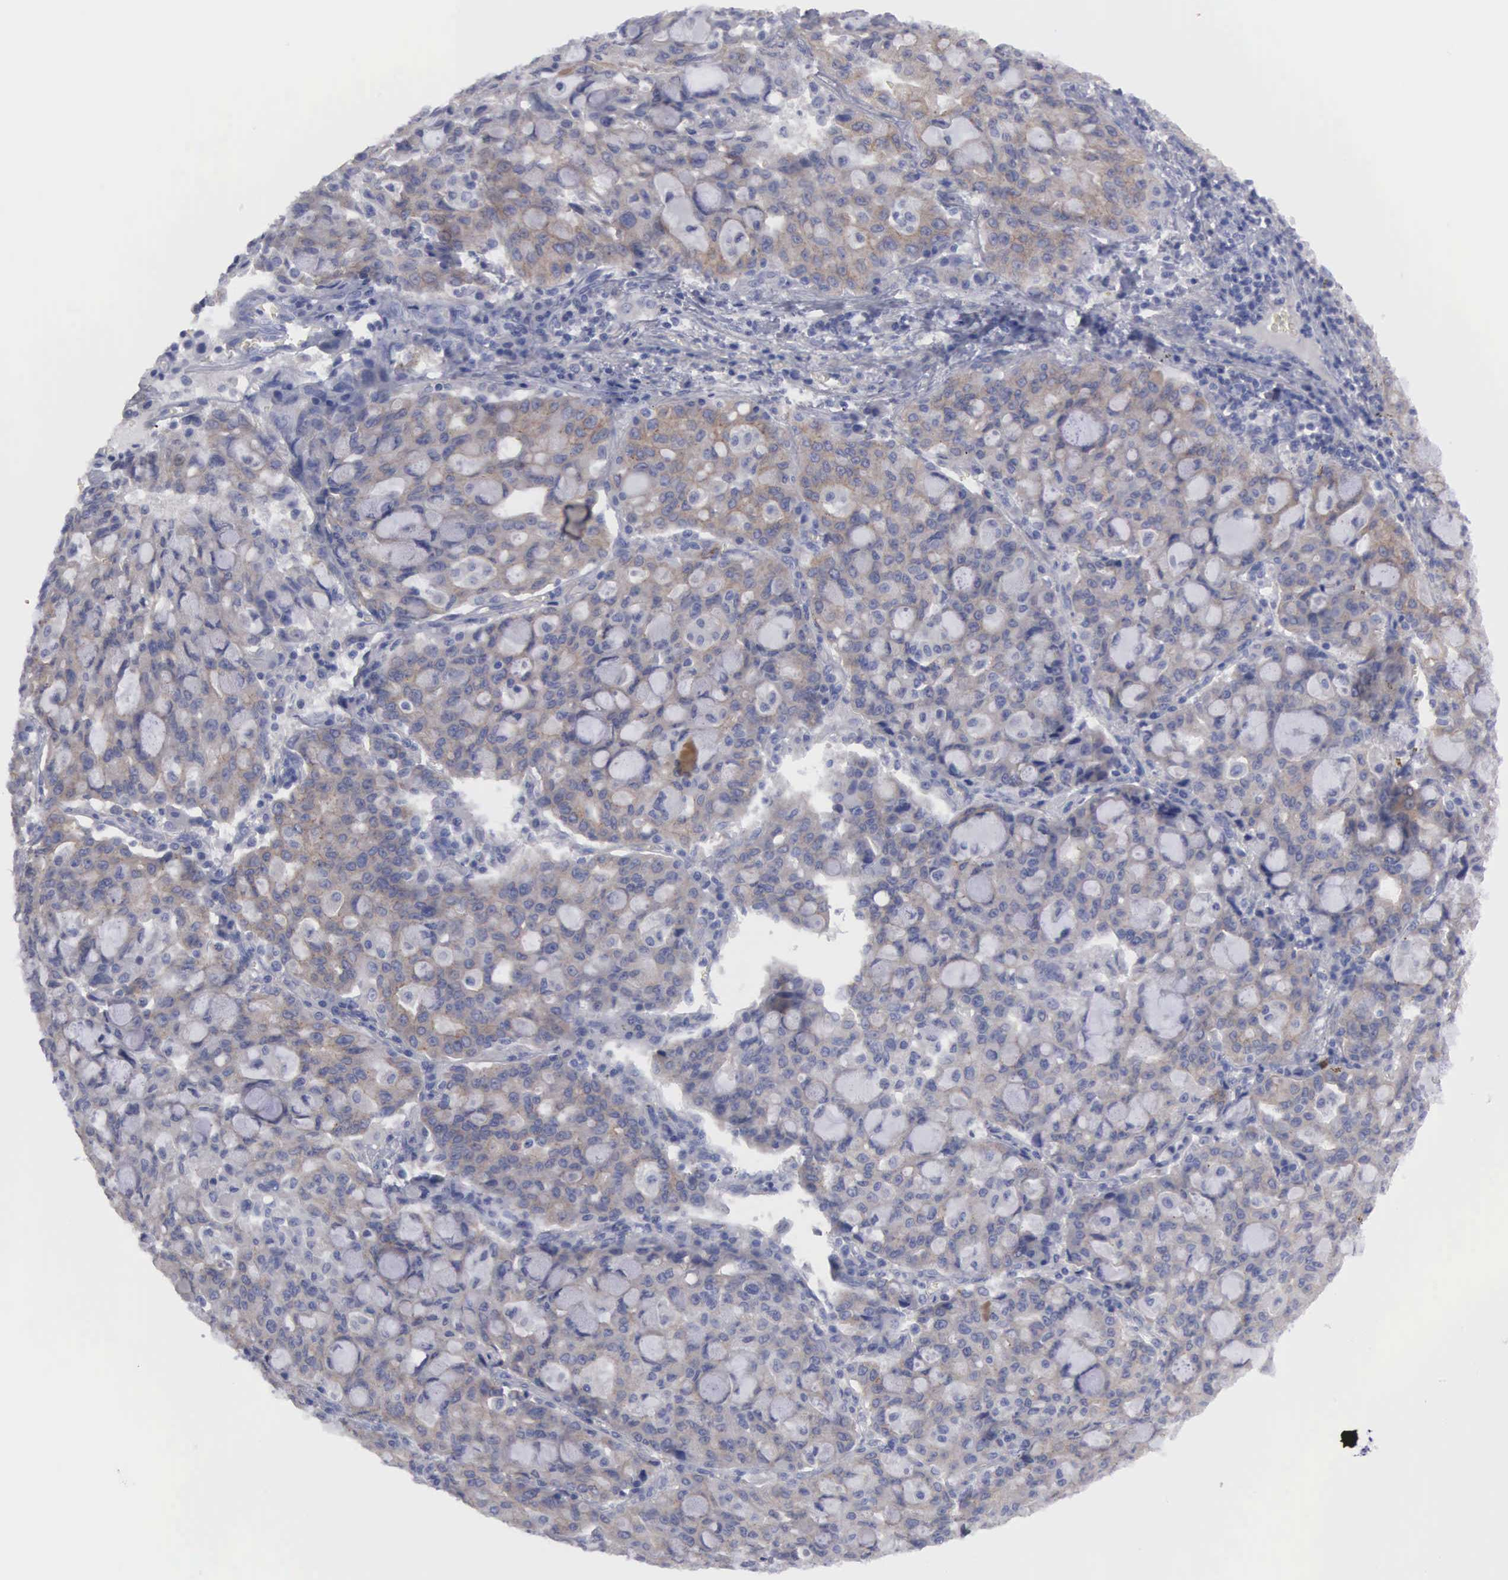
{"staining": {"intensity": "weak", "quantity": "25%-75%", "location": "cytoplasmic/membranous"}, "tissue": "lung cancer", "cell_type": "Tumor cells", "image_type": "cancer", "snomed": [{"axis": "morphology", "description": "Adenocarcinoma, NOS"}, {"axis": "topography", "description": "Lung"}], "caption": "Immunohistochemistry (IHC) image of lung adenocarcinoma stained for a protein (brown), which demonstrates low levels of weak cytoplasmic/membranous positivity in approximately 25%-75% of tumor cells.", "gene": "CEP170B", "patient": {"sex": "female", "age": 44}}